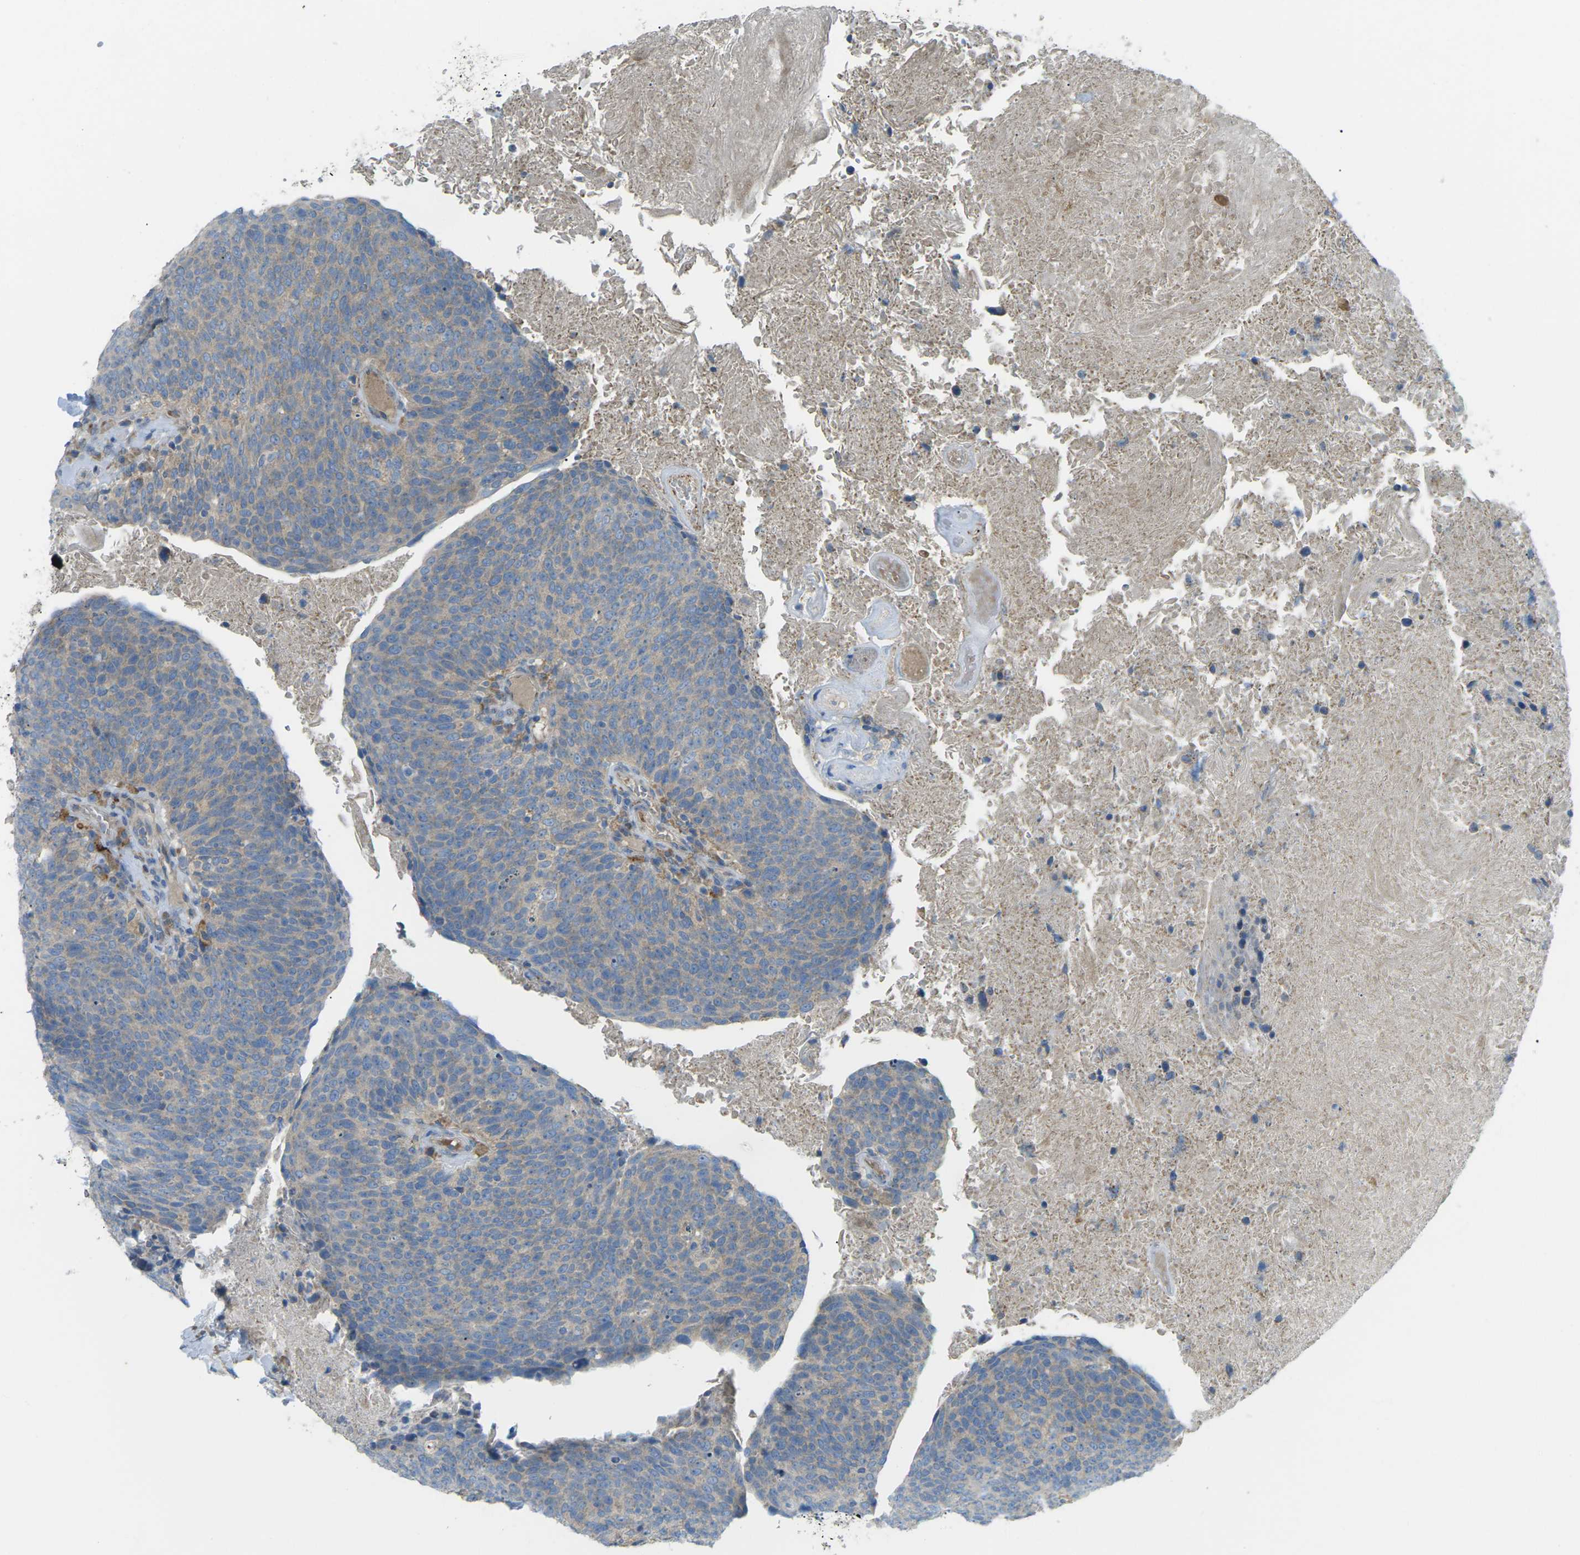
{"staining": {"intensity": "weak", "quantity": ">75%", "location": "cytoplasmic/membranous"}, "tissue": "head and neck cancer", "cell_type": "Tumor cells", "image_type": "cancer", "snomed": [{"axis": "morphology", "description": "Squamous cell carcinoma, NOS"}, {"axis": "morphology", "description": "Squamous cell carcinoma, metastatic, NOS"}, {"axis": "topography", "description": "Lymph node"}, {"axis": "topography", "description": "Head-Neck"}], "caption": "A micrograph of human head and neck squamous cell carcinoma stained for a protein demonstrates weak cytoplasmic/membranous brown staining in tumor cells.", "gene": "MYLK4", "patient": {"sex": "male", "age": 62}}